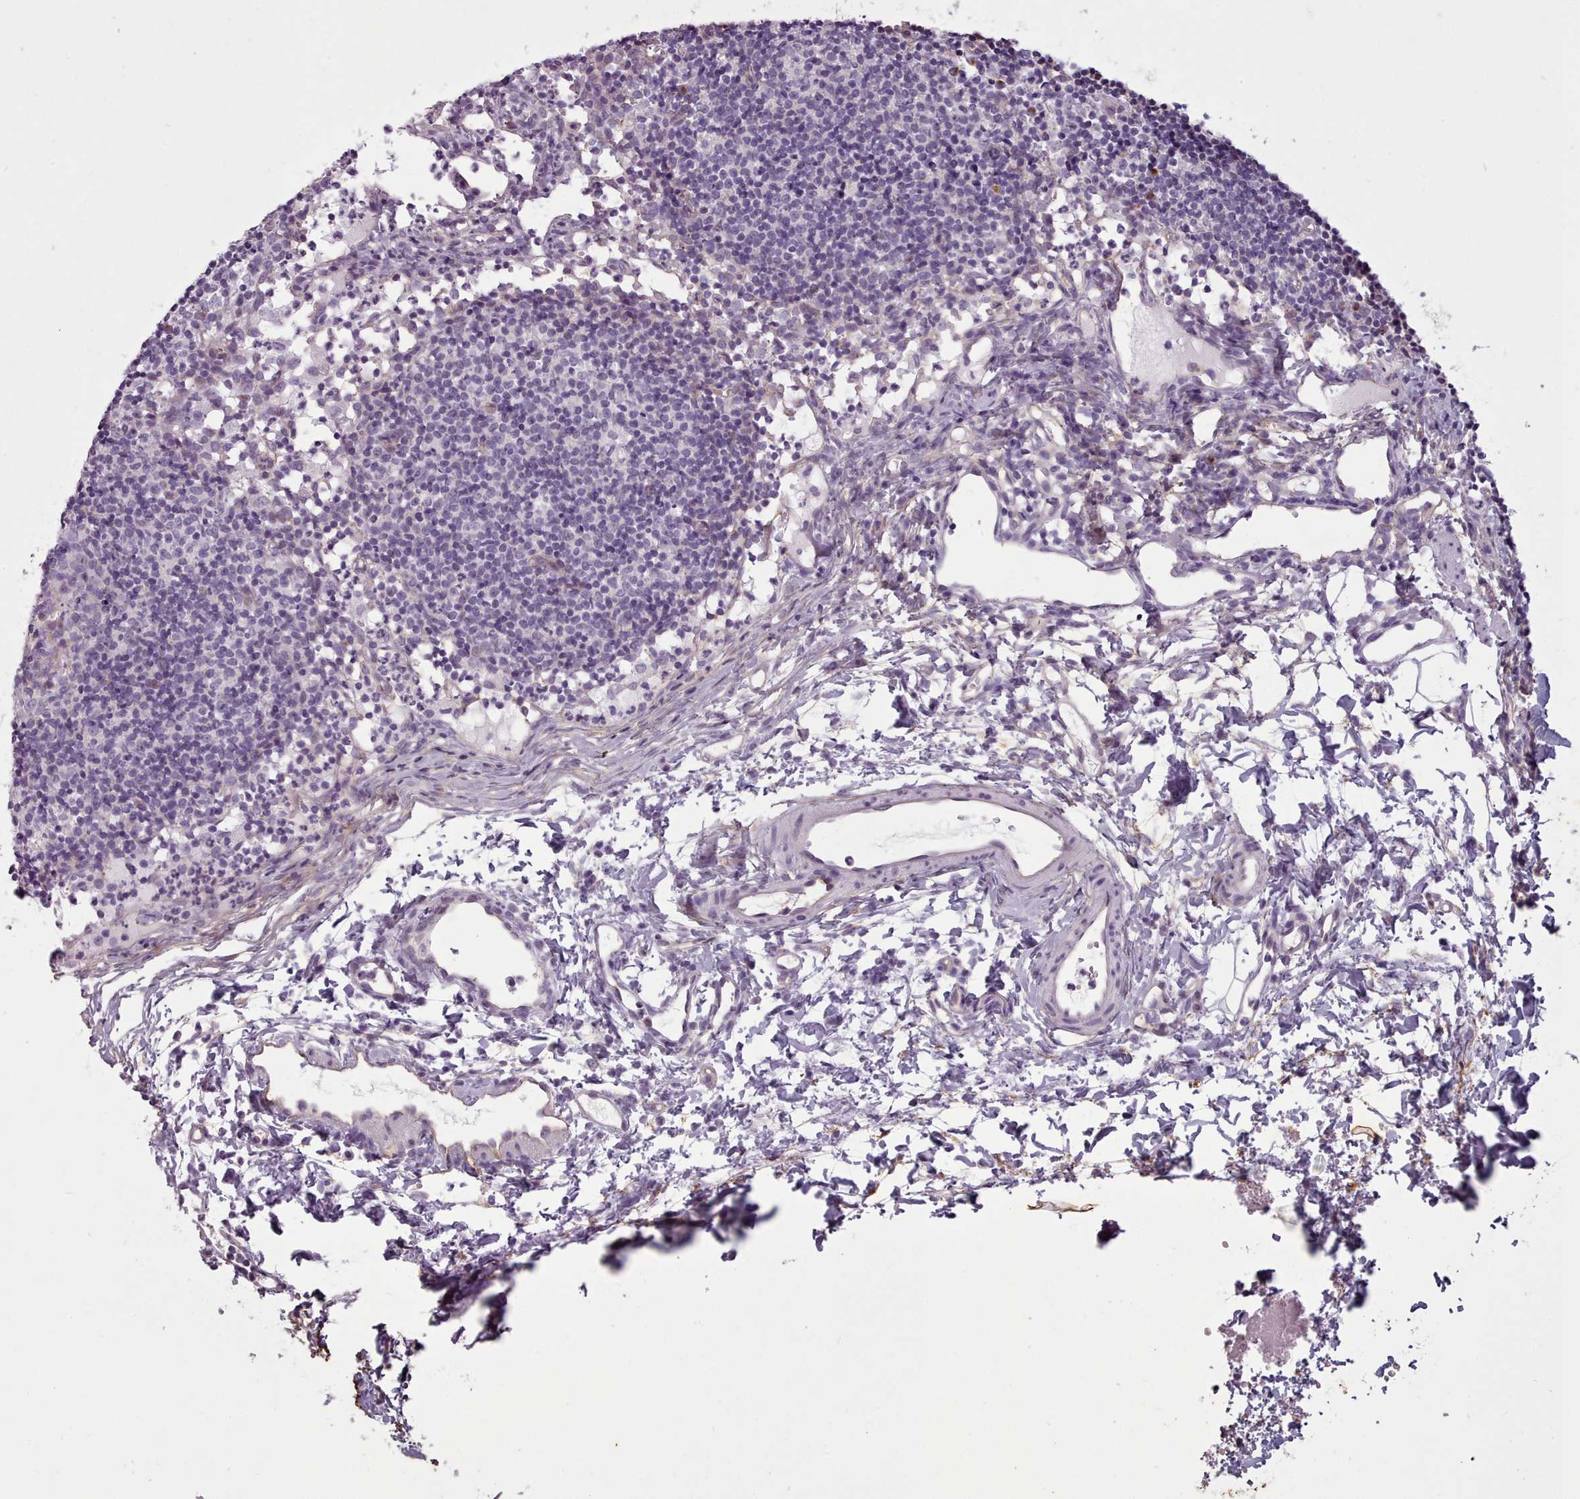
{"staining": {"intensity": "moderate", "quantity": "<25%", "location": "cytoplasmic/membranous"}, "tissue": "lymph node", "cell_type": "Germinal center cells", "image_type": "normal", "snomed": [{"axis": "morphology", "description": "Normal tissue, NOS"}, {"axis": "topography", "description": "Lymph node"}], "caption": "DAB immunohistochemical staining of normal human lymph node displays moderate cytoplasmic/membranous protein staining in about <25% of germinal center cells. (Stains: DAB (3,3'-diaminobenzidine) in brown, nuclei in blue, Microscopy: brightfield microscopy at high magnification).", "gene": "PLD4", "patient": {"sex": "female", "age": 37}}